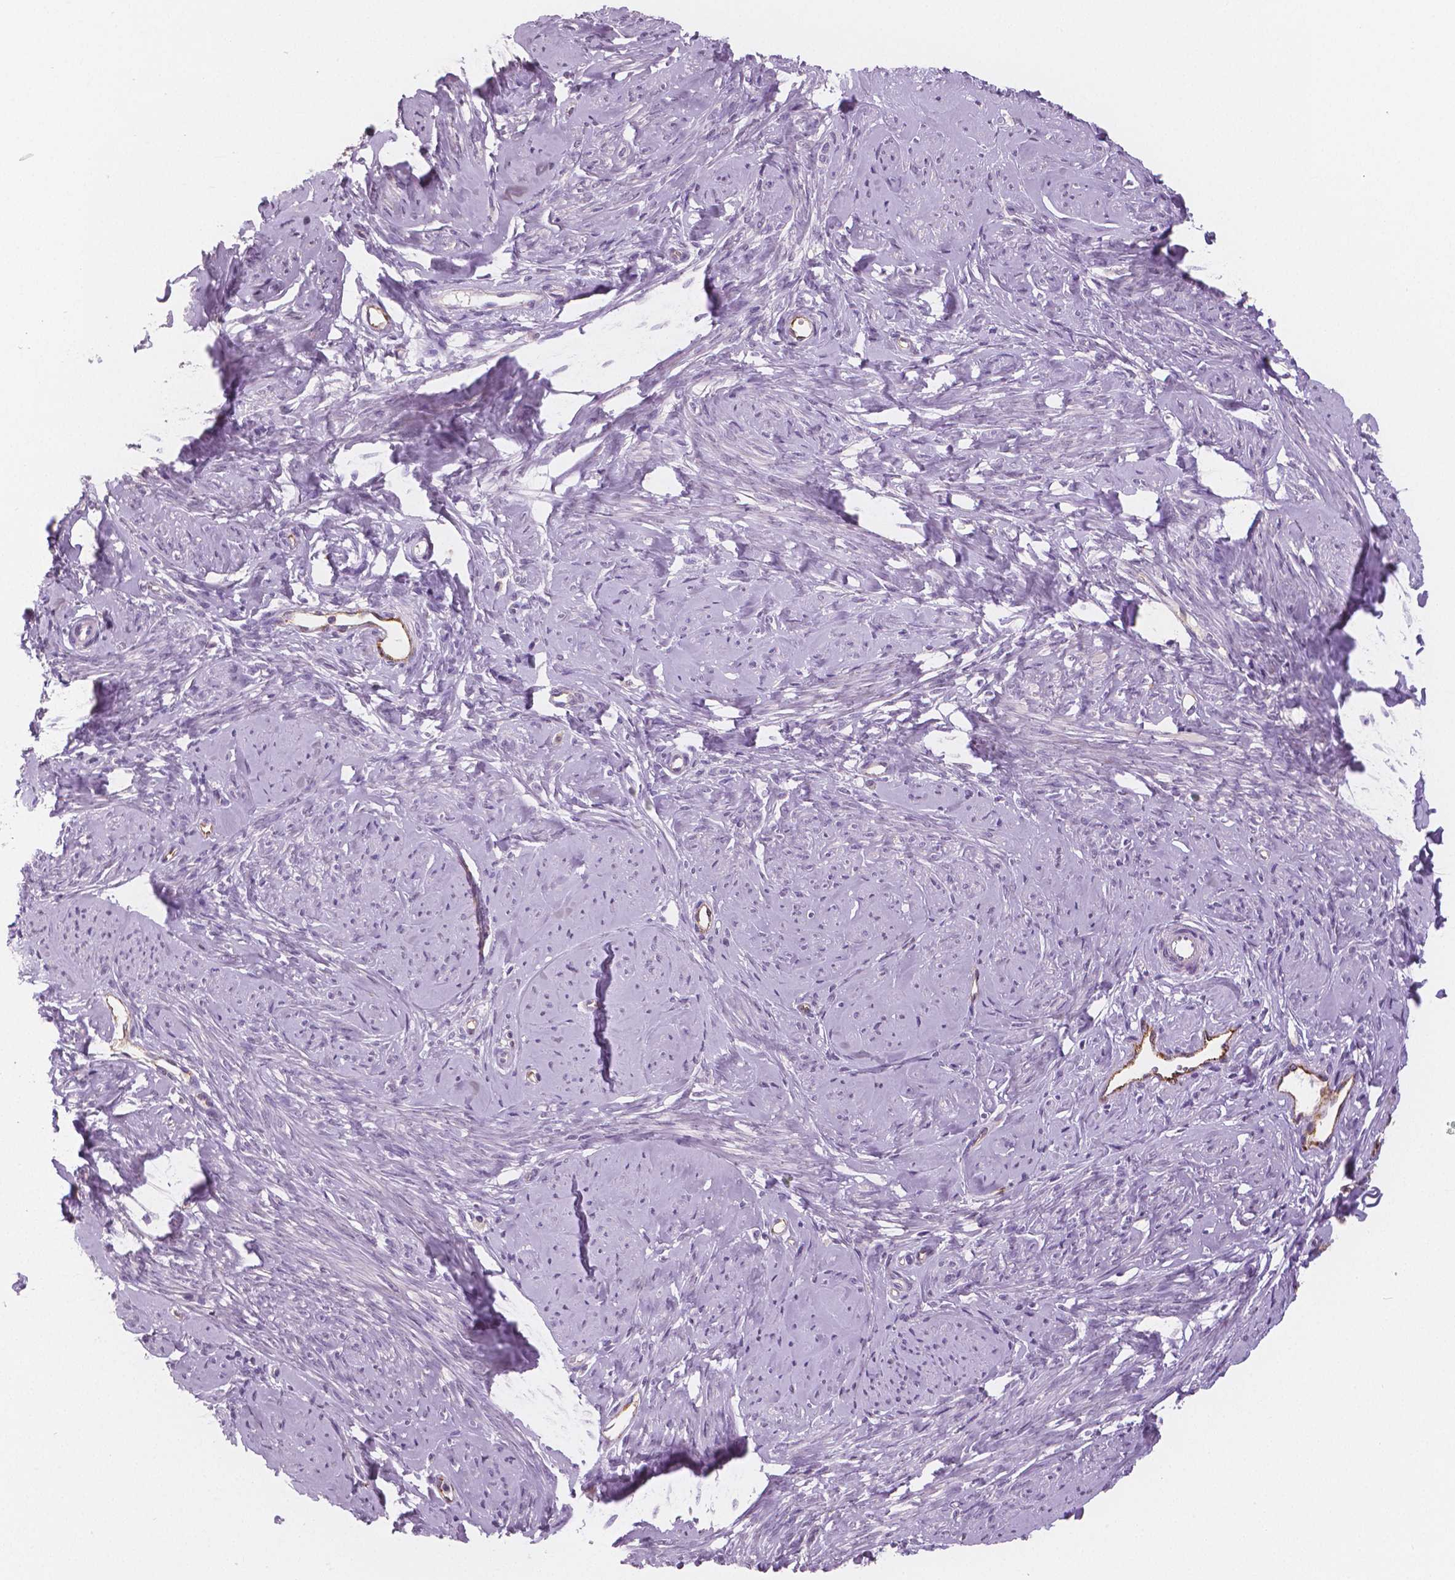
{"staining": {"intensity": "negative", "quantity": "none", "location": "none"}, "tissue": "smooth muscle", "cell_type": "Smooth muscle cells", "image_type": "normal", "snomed": [{"axis": "morphology", "description": "Normal tissue, NOS"}, {"axis": "topography", "description": "Smooth muscle"}], "caption": "This is a photomicrograph of immunohistochemistry staining of benign smooth muscle, which shows no expression in smooth muscle cells. The staining was performed using DAB (3,3'-diaminobenzidine) to visualize the protein expression in brown, while the nuclei were stained in blue with hematoxylin (Magnification: 20x).", "gene": "TSPAN7", "patient": {"sex": "female", "age": 48}}